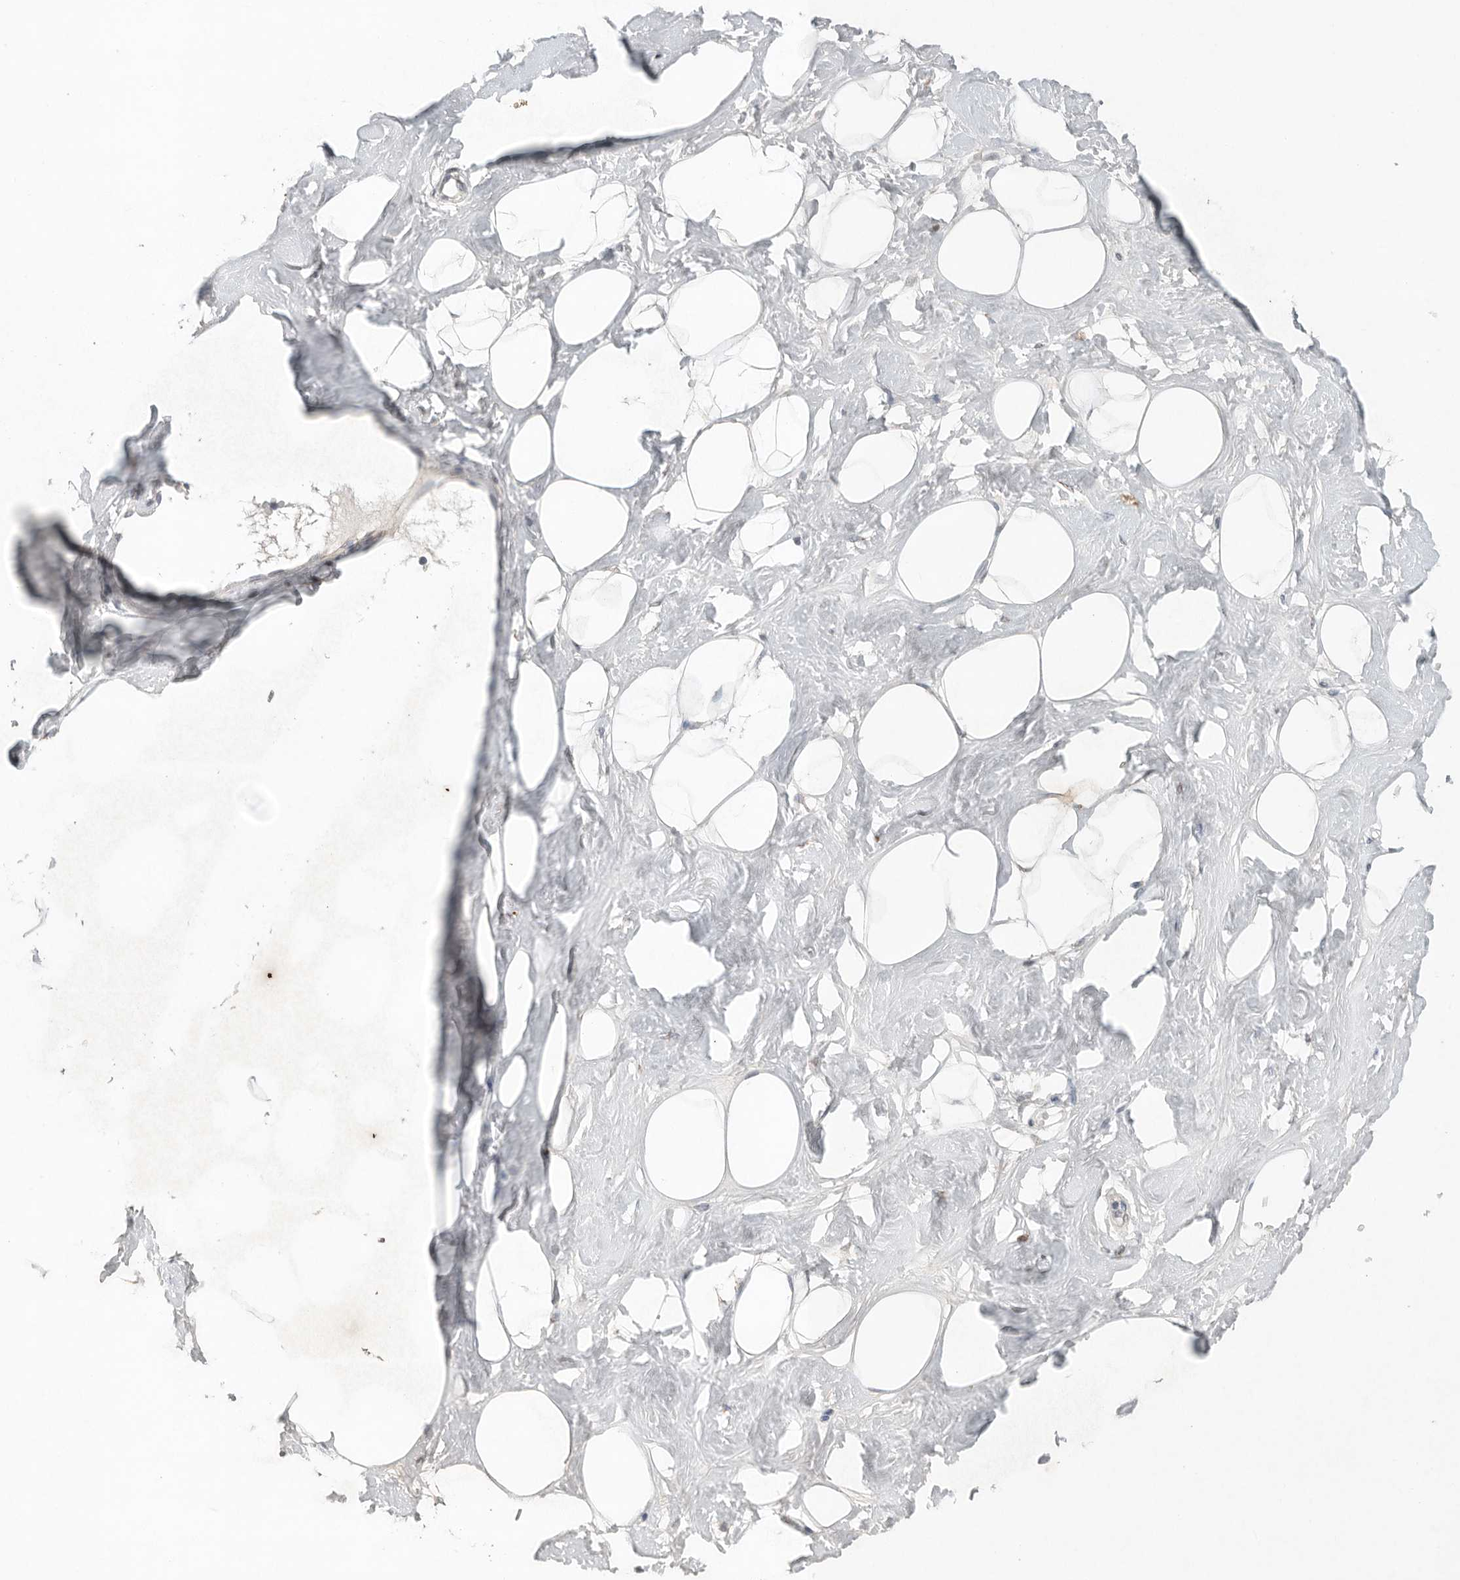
{"staining": {"intensity": "negative", "quantity": "none", "location": "none"}, "tissue": "breast", "cell_type": "Adipocytes", "image_type": "normal", "snomed": [{"axis": "morphology", "description": "Normal tissue, NOS"}, {"axis": "topography", "description": "Breast"}], "caption": "High power microscopy photomicrograph of an immunohistochemistry micrograph of unremarkable breast, revealing no significant positivity in adipocytes. Nuclei are stained in blue.", "gene": "KLK5", "patient": {"sex": "female", "age": 23}}